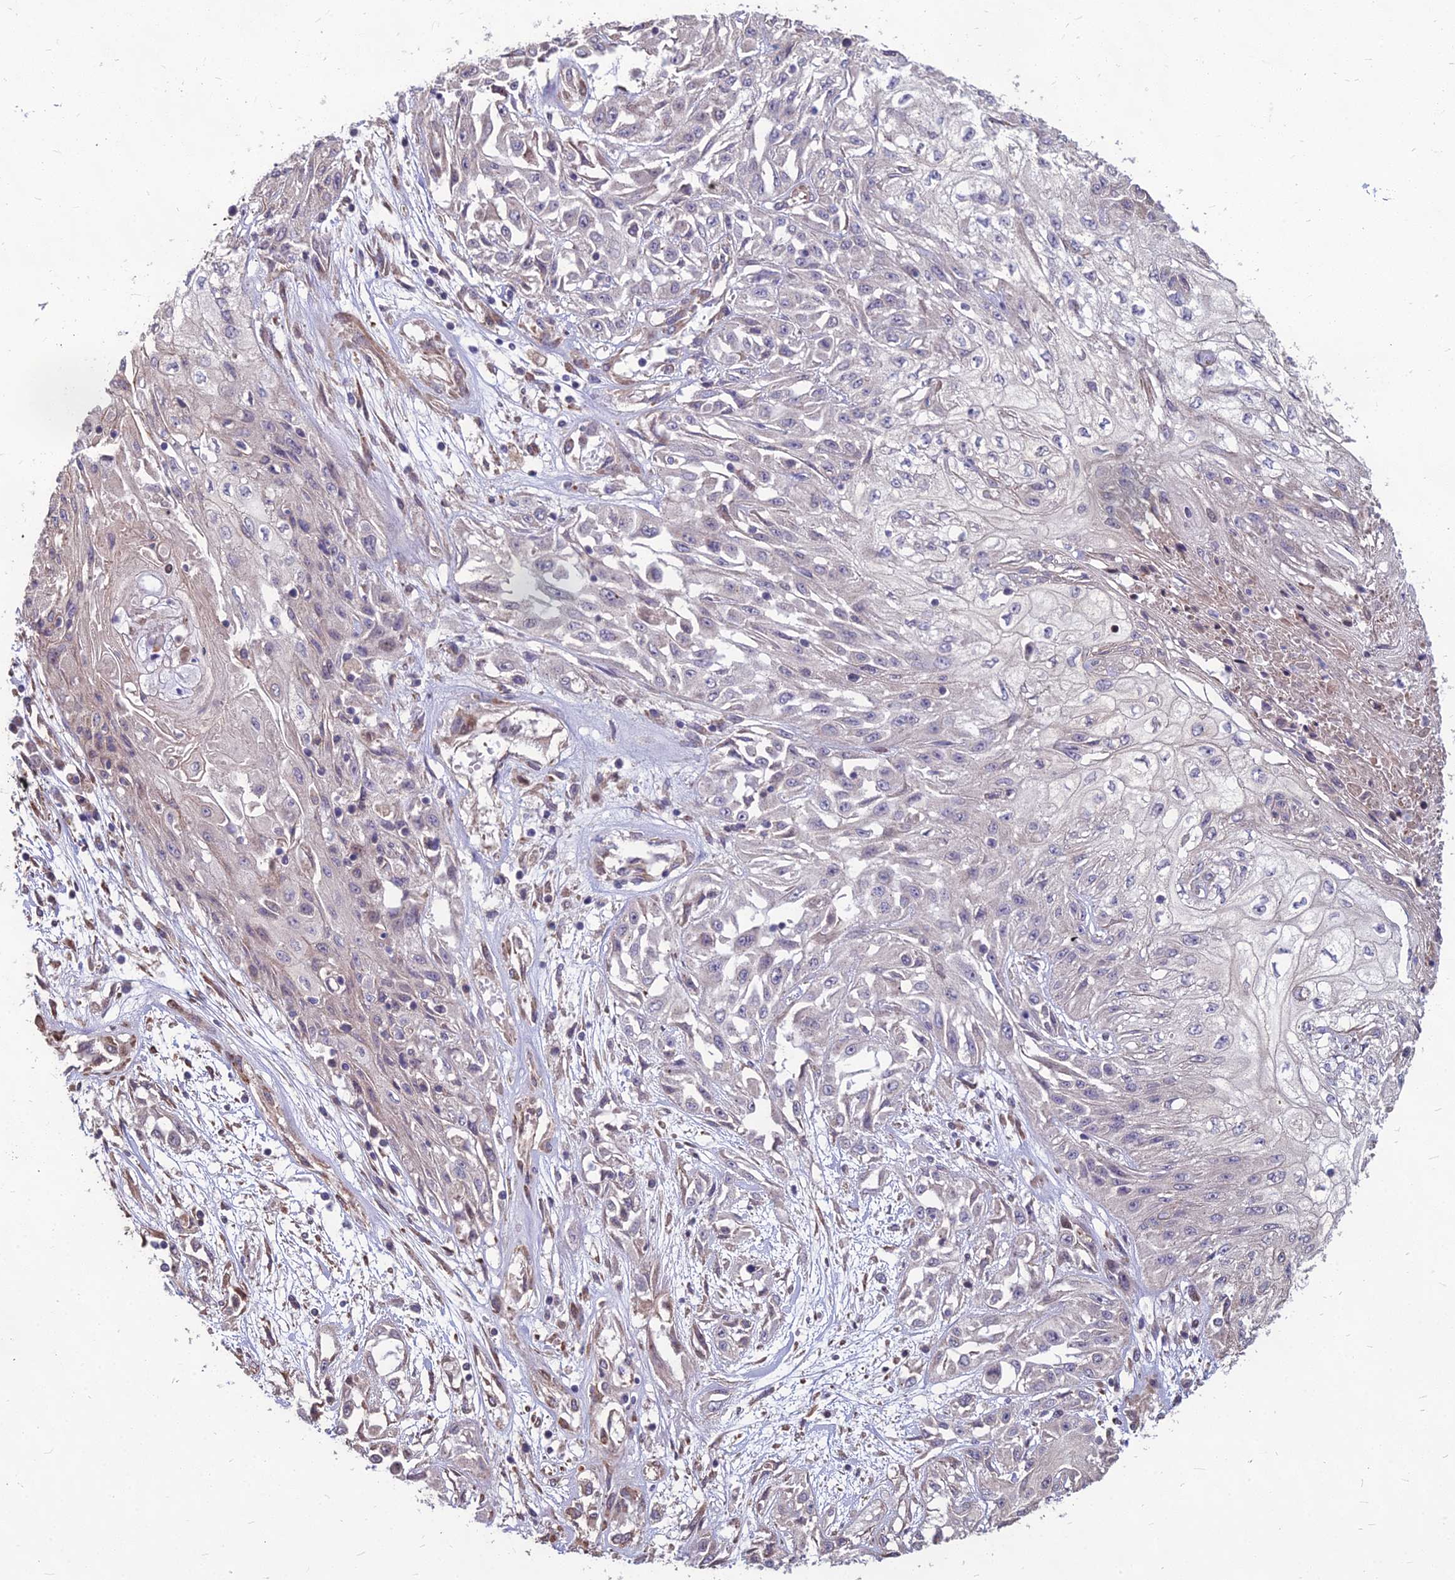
{"staining": {"intensity": "negative", "quantity": "none", "location": "none"}, "tissue": "skin cancer", "cell_type": "Tumor cells", "image_type": "cancer", "snomed": [{"axis": "morphology", "description": "Squamous cell carcinoma, NOS"}, {"axis": "morphology", "description": "Squamous cell carcinoma, metastatic, NOS"}, {"axis": "topography", "description": "Skin"}, {"axis": "topography", "description": "Lymph node"}], "caption": "IHC micrograph of skin cancer (squamous cell carcinoma) stained for a protein (brown), which exhibits no expression in tumor cells. (Brightfield microscopy of DAB immunohistochemistry at high magnification).", "gene": "LSM6", "patient": {"sex": "male", "age": 75}}